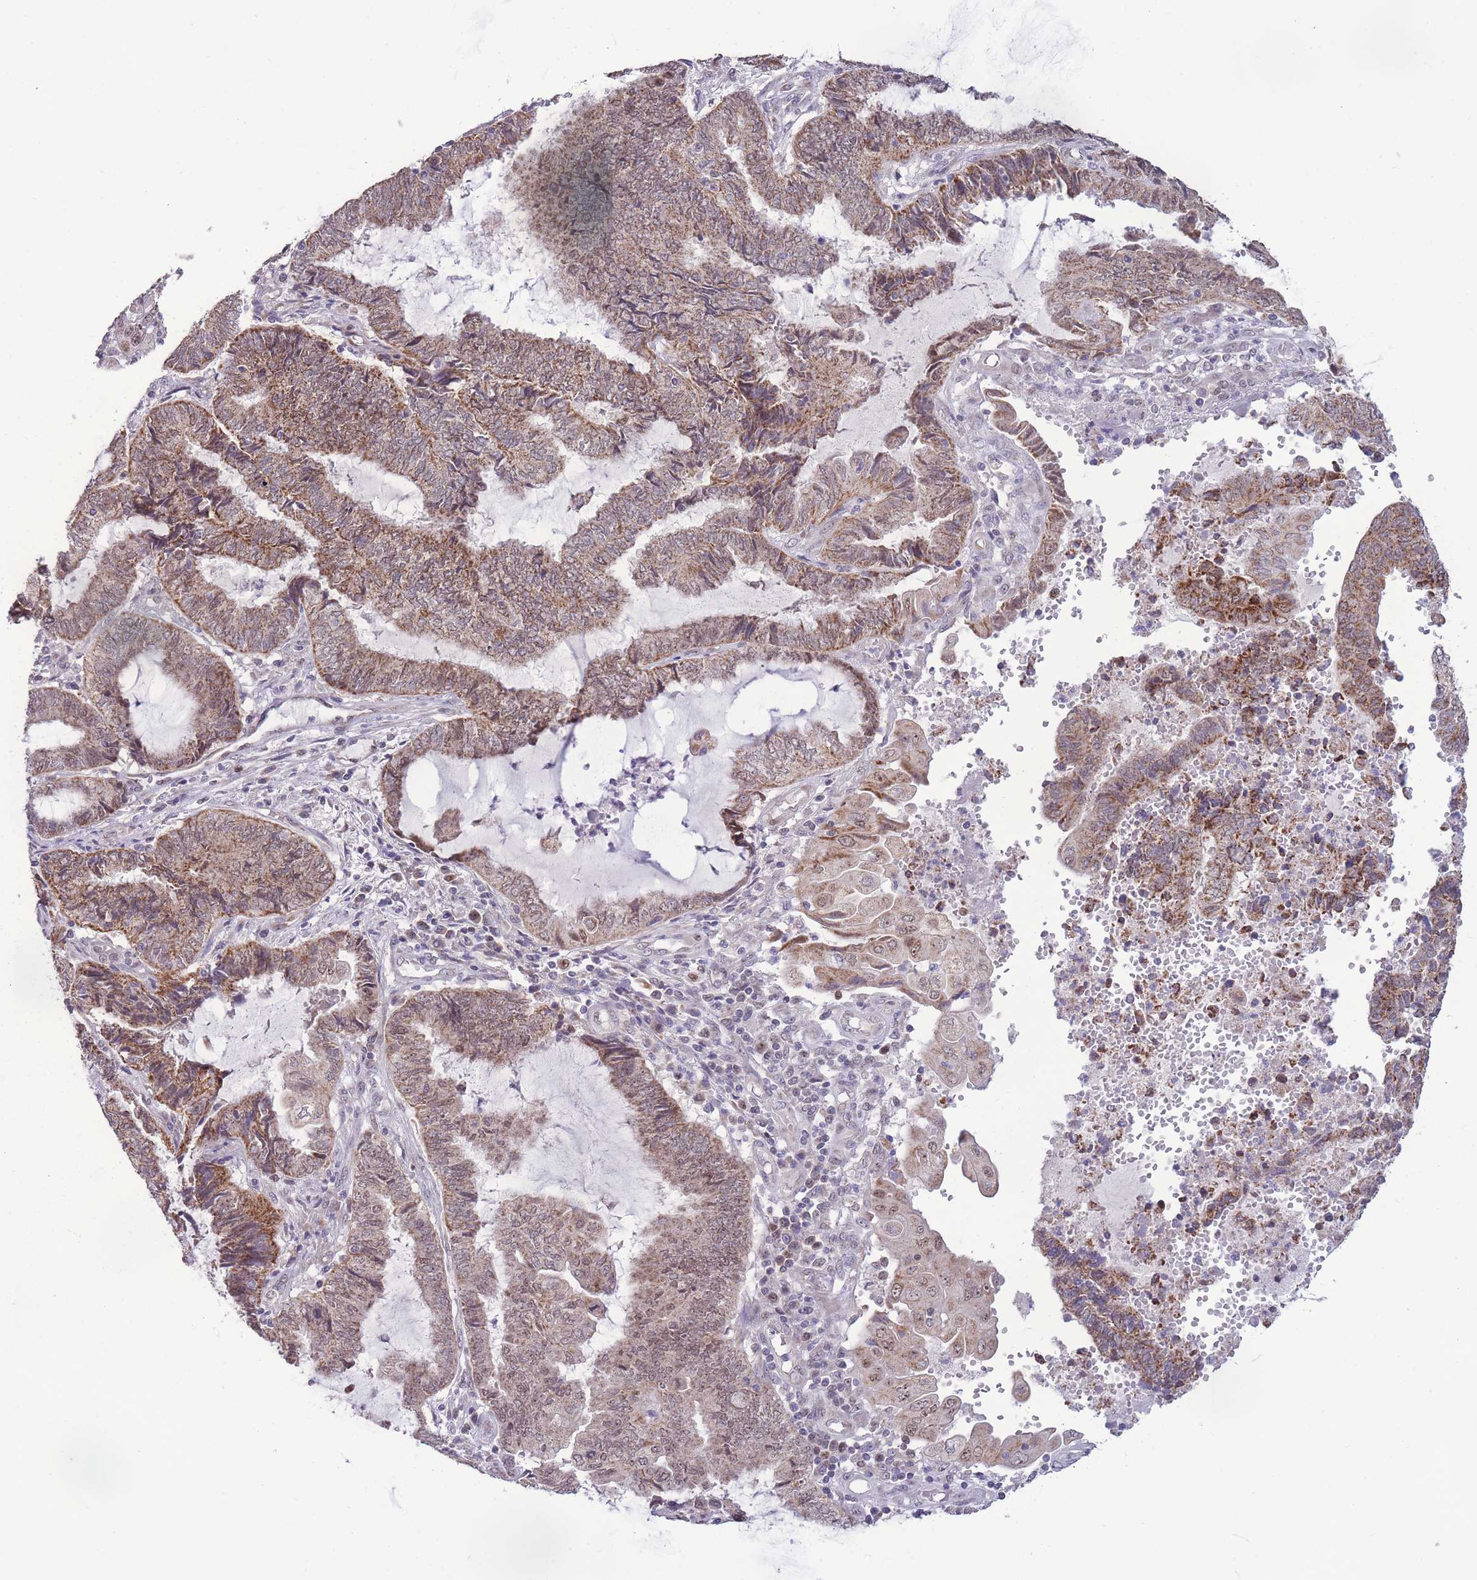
{"staining": {"intensity": "moderate", "quantity": ">75%", "location": "cytoplasmic/membranous"}, "tissue": "endometrial cancer", "cell_type": "Tumor cells", "image_type": "cancer", "snomed": [{"axis": "morphology", "description": "Adenocarcinoma, NOS"}, {"axis": "topography", "description": "Uterus"}, {"axis": "topography", "description": "Endometrium"}], "caption": "Immunohistochemical staining of endometrial cancer exhibits moderate cytoplasmic/membranous protein staining in approximately >75% of tumor cells.", "gene": "MCIDAS", "patient": {"sex": "female", "age": 70}}